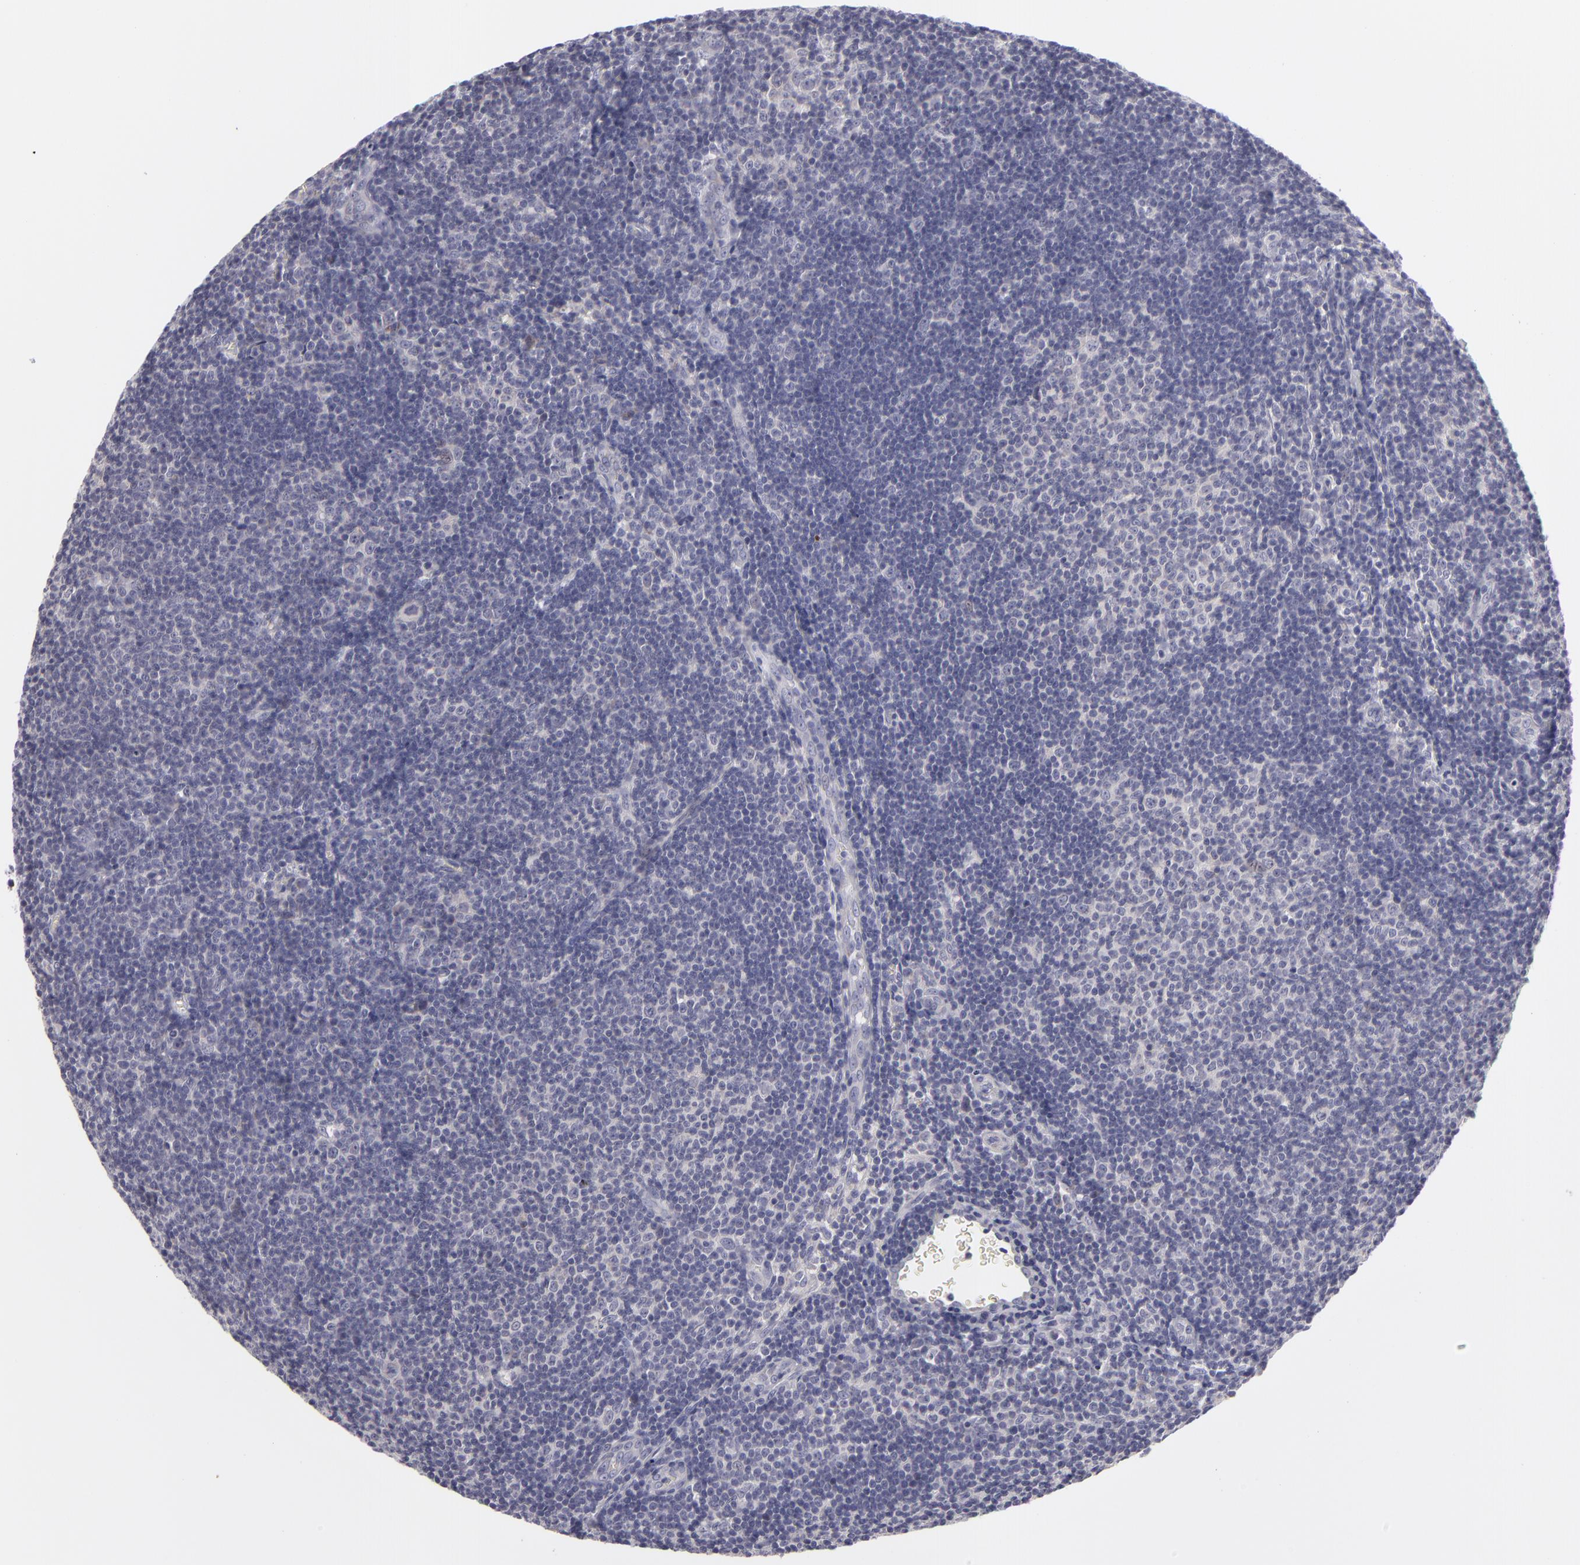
{"staining": {"intensity": "negative", "quantity": "none", "location": "none"}, "tissue": "lymphoma", "cell_type": "Tumor cells", "image_type": "cancer", "snomed": [{"axis": "morphology", "description": "Malignant lymphoma, non-Hodgkin's type, Low grade"}, {"axis": "topography", "description": "Lymph node"}], "caption": "DAB (3,3'-diaminobenzidine) immunohistochemical staining of human malignant lymphoma, non-Hodgkin's type (low-grade) shows no significant expression in tumor cells.", "gene": "ATP2B3", "patient": {"sex": "male", "age": 49}}